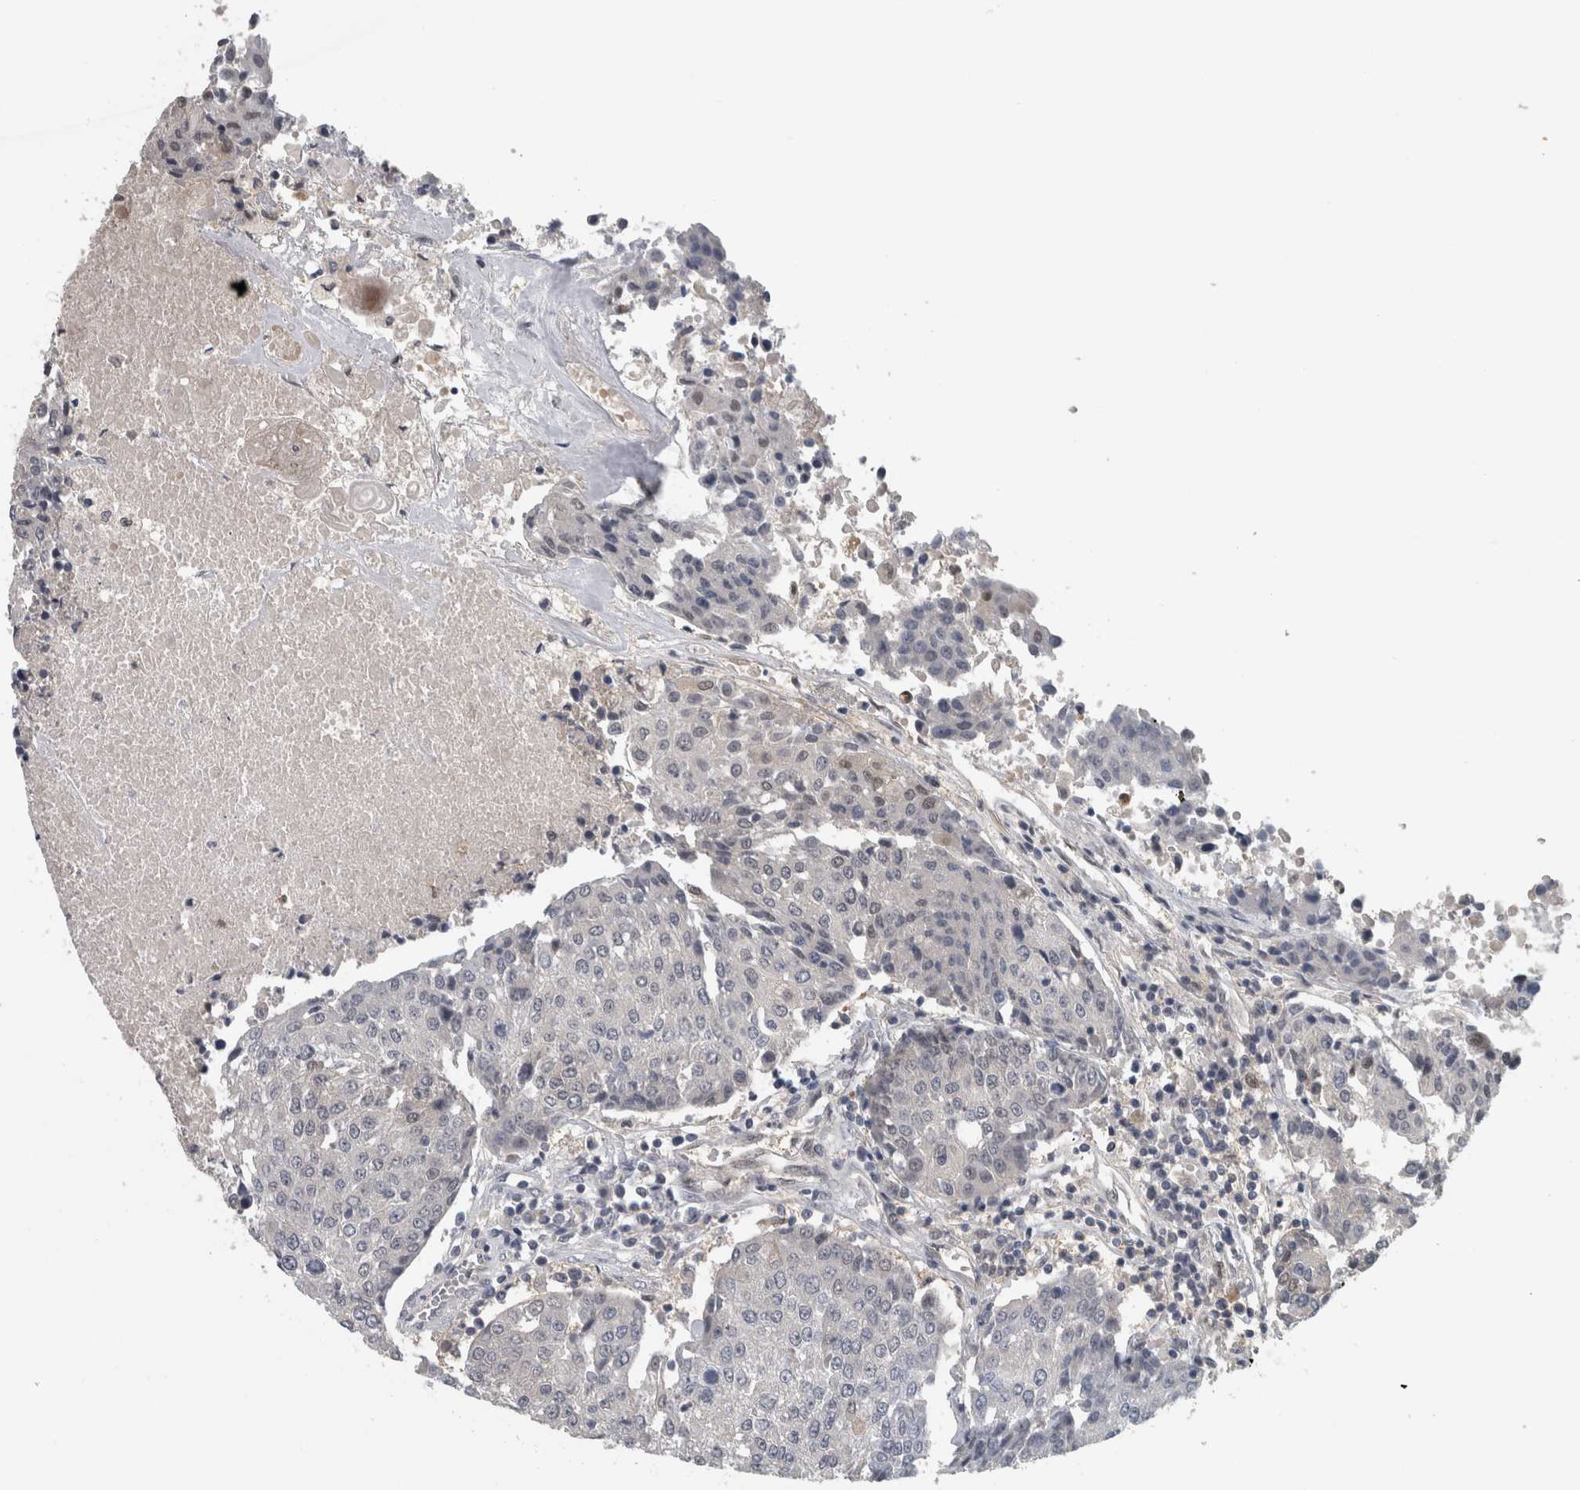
{"staining": {"intensity": "weak", "quantity": "<25%", "location": "nuclear"}, "tissue": "urothelial cancer", "cell_type": "Tumor cells", "image_type": "cancer", "snomed": [{"axis": "morphology", "description": "Urothelial carcinoma, High grade"}, {"axis": "topography", "description": "Urinary bladder"}], "caption": "This histopathology image is of high-grade urothelial carcinoma stained with immunohistochemistry to label a protein in brown with the nuclei are counter-stained blue. There is no staining in tumor cells.", "gene": "NAPRT", "patient": {"sex": "female", "age": 85}}